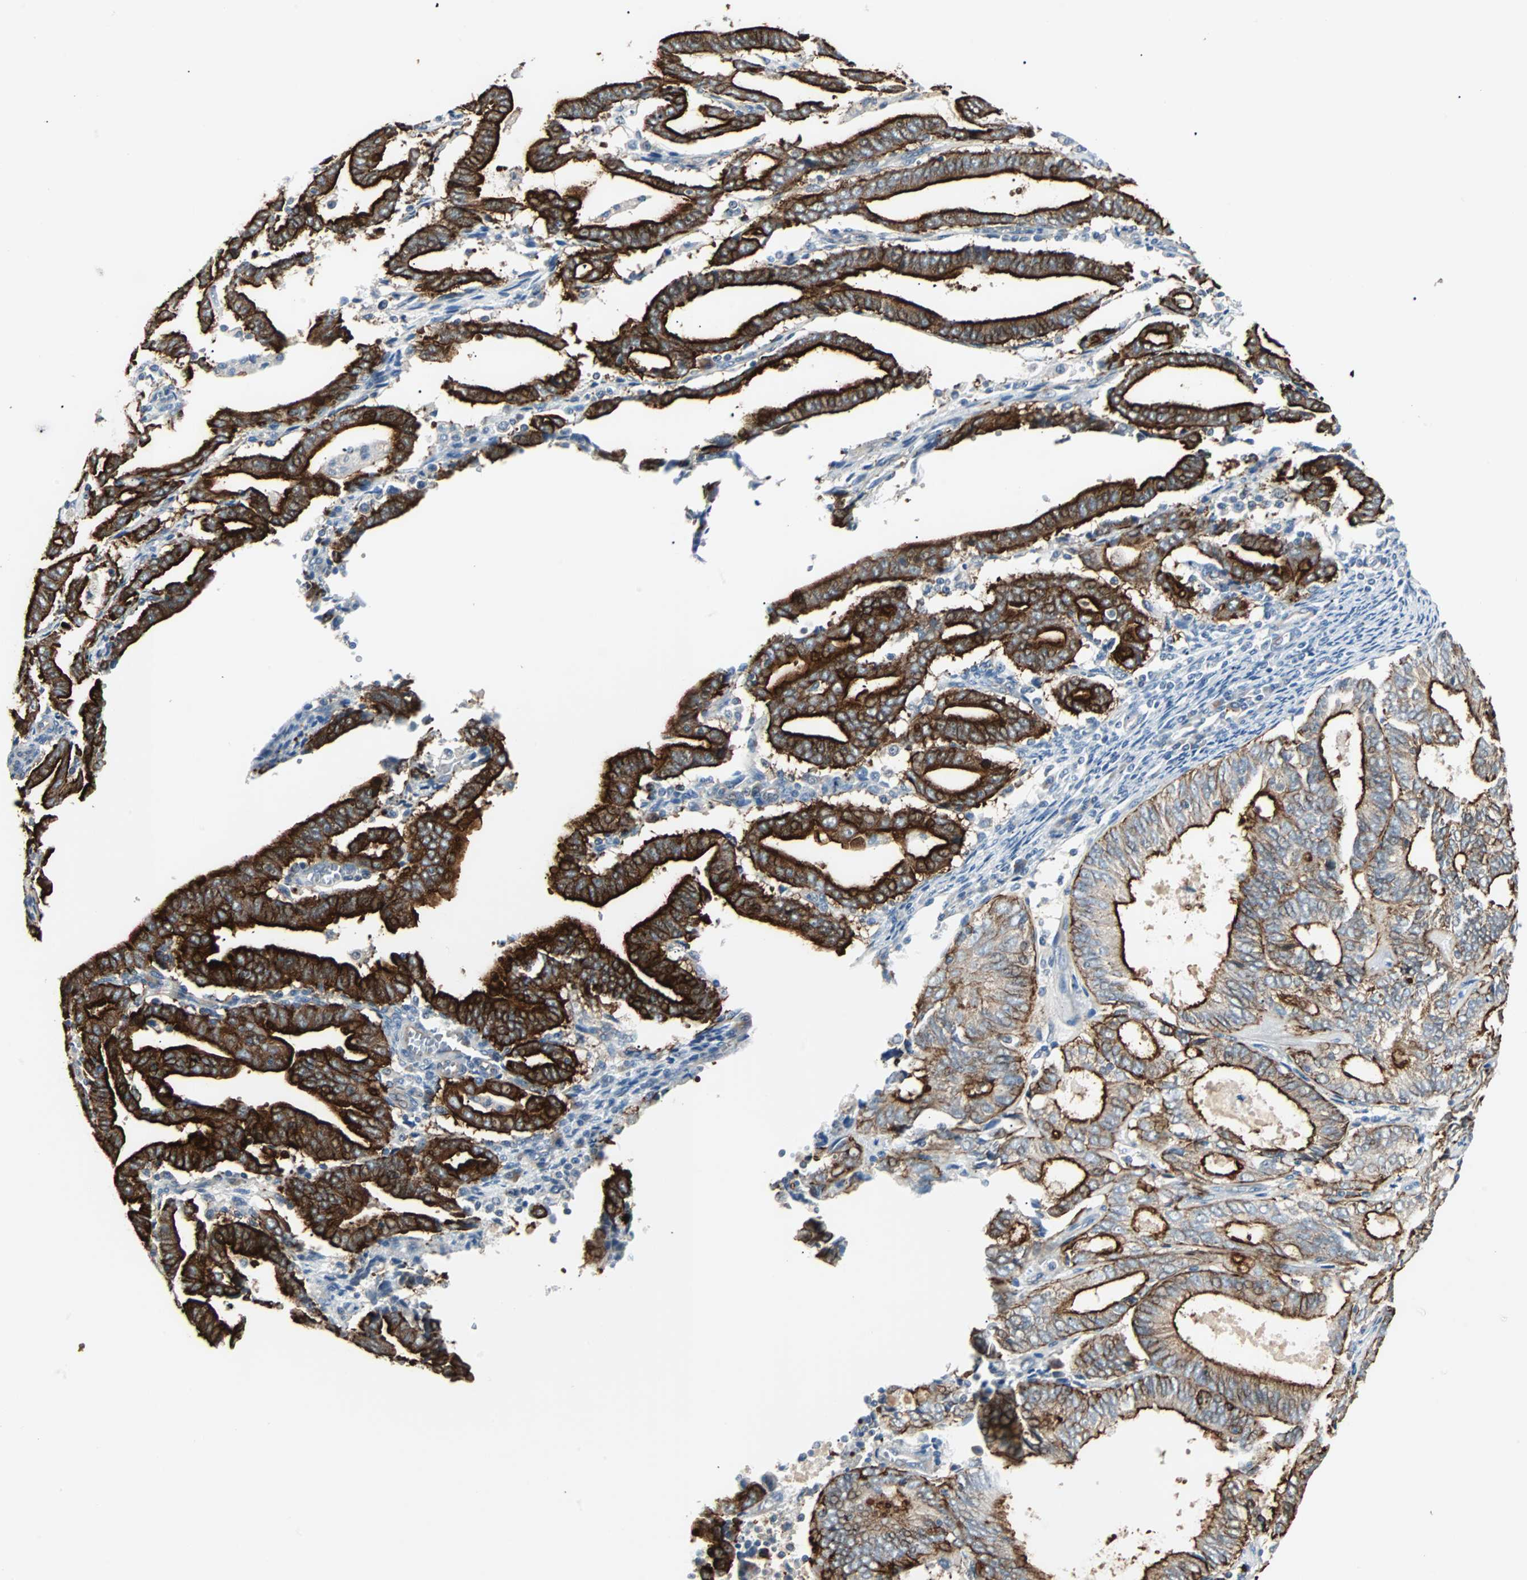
{"staining": {"intensity": "strong", "quantity": ">75%", "location": "cytoplasmic/membranous"}, "tissue": "endometrial cancer", "cell_type": "Tumor cells", "image_type": "cancer", "snomed": [{"axis": "morphology", "description": "Adenocarcinoma, NOS"}, {"axis": "topography", "description": "Uterus"}], "caption": "A brown stain shows strong cytoplasmic/membranous positivity of a protein in human endometrial cancer tumor cells.", "gene": "CMC2", "patient": {"sex": "female", "age": 83}}